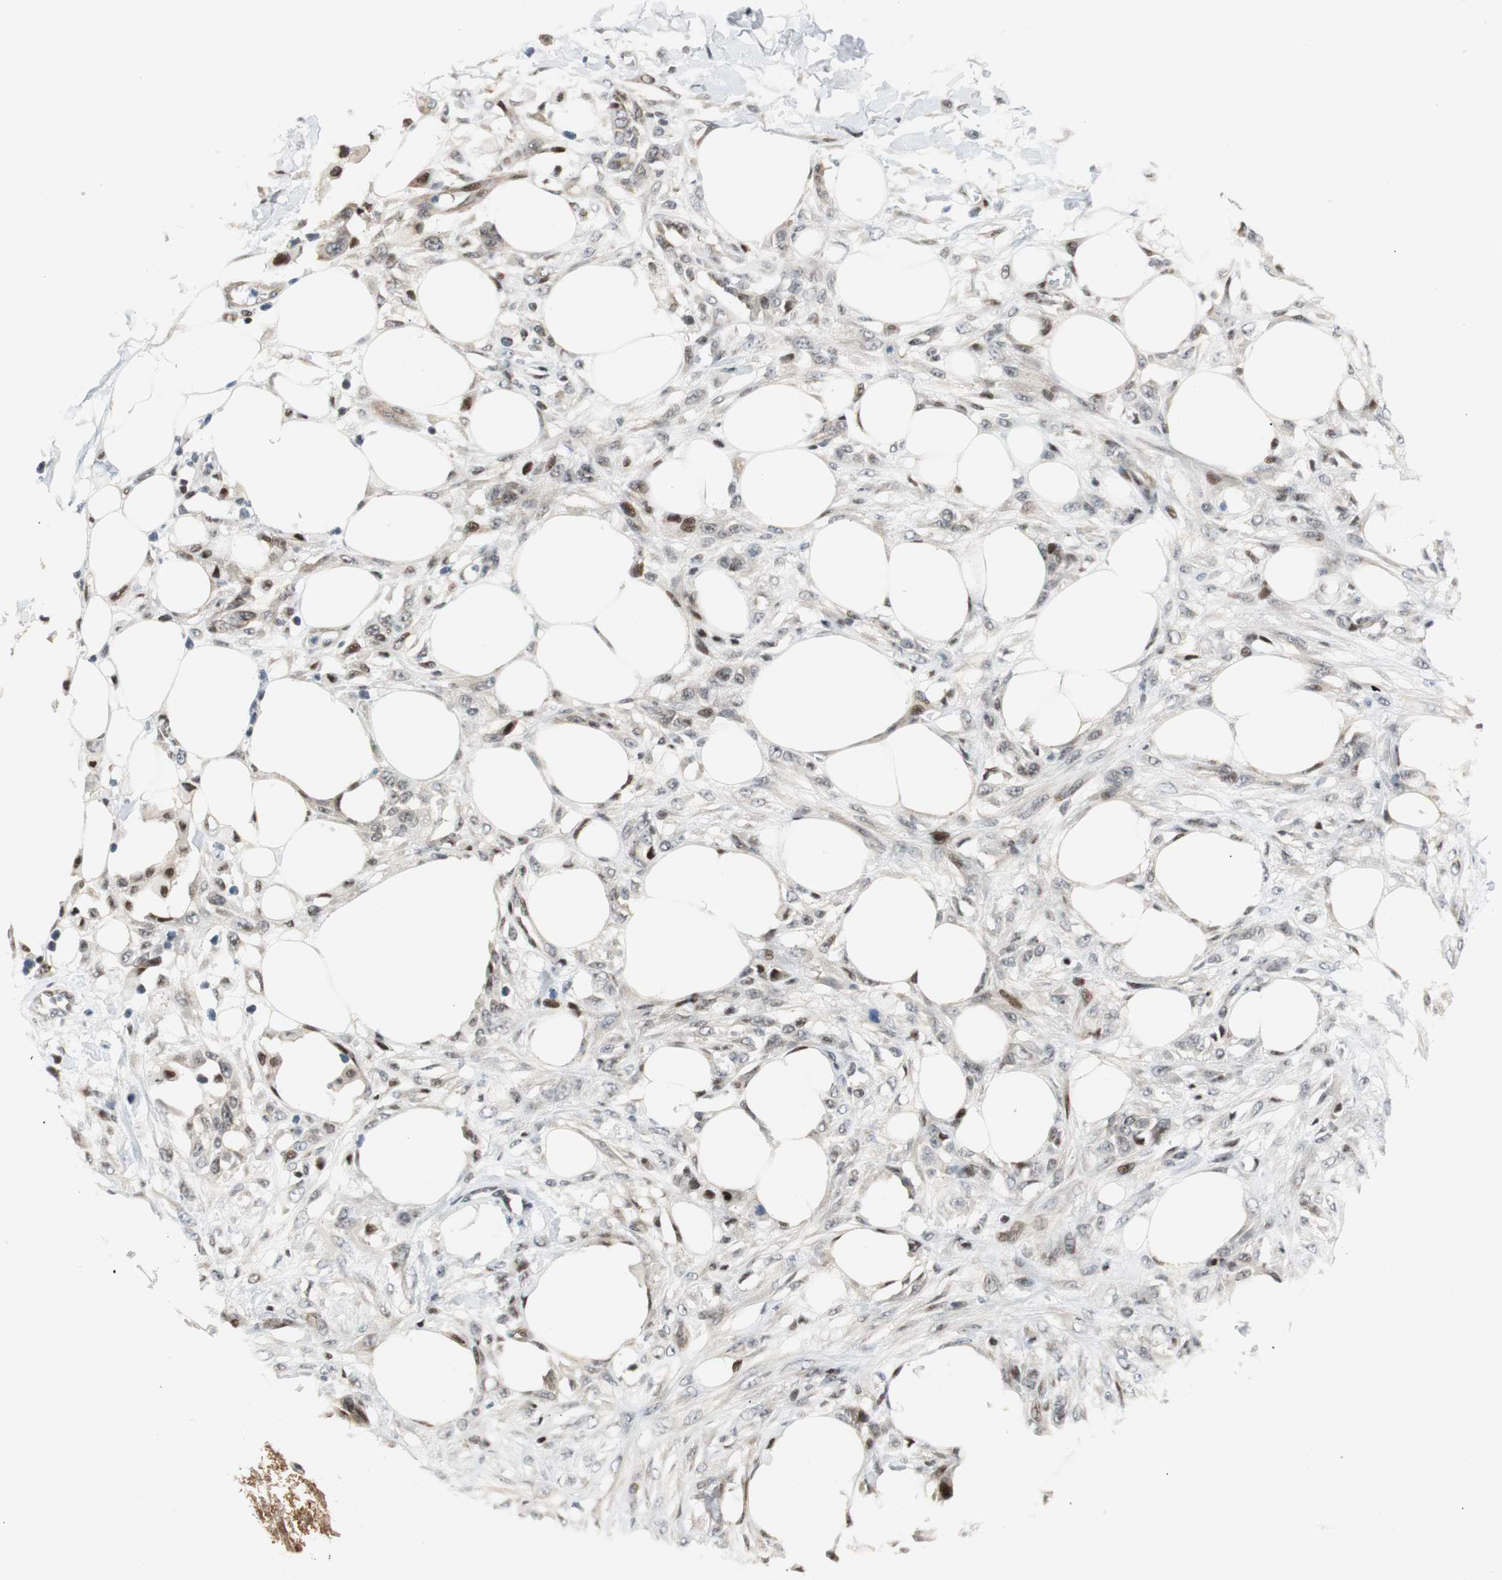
{"staining": {"intensity": "moderate", "quantity": "25%-75%", "location": "nuclear"}, "tissue": "skin cancer", "cell_type": "Tumor cells", "image_type": "cancer", "snomed": [{"axis": "morphology", "description": "Normal tissue, NOS"}, {"axis": "morphology", "description": "Squamous cell carcinoma, NOS"}, {"axis": "topography", "description": "Skin"}], "caption": "Human squamous cell carcinoma (skin) stained with a brown dye displays moderate nuclear positive staining in approximately 25%-75% of tumor cells.", "gene": "RAD1", "patient": {"sex": "female", "age": 59}}